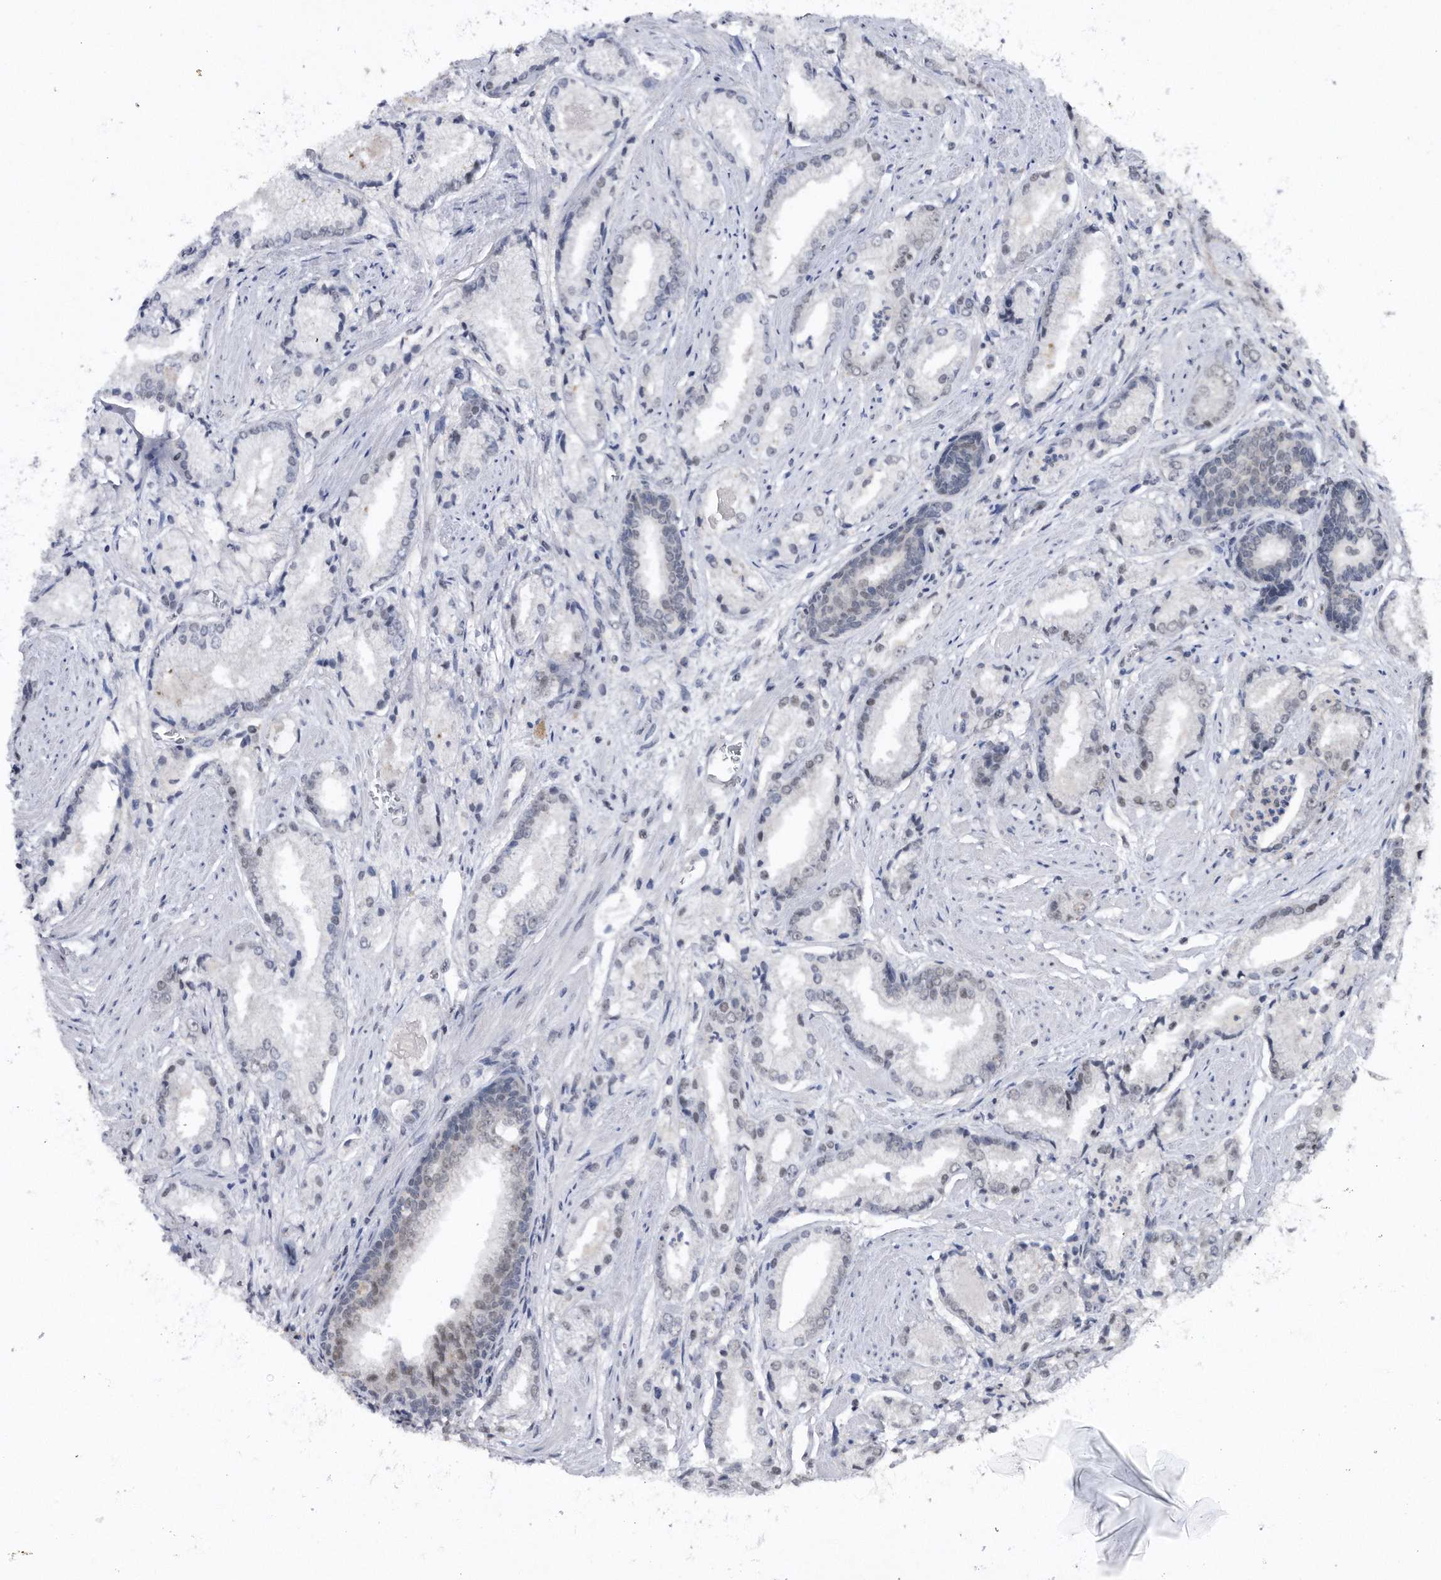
{"staining": {"intensity": "negative", "quantity": "none", "location": "none"}, "tissue": "prostate cancer", "cell_type": "Tumor cells", "image_type": "cancer", "snomed": [{"axis": "morphology", "description": "Adenocarcinoma, Low grade"}, {"axis": "topography", "description": "Prostate"}], "caption": "This is an IHC histopathology image of human prostate cancer (low-grade adenocarcinoma). There is no staining in tumor cells.", "gene": "VIRMA", "patient": {"sex": "male", "age": 54}}